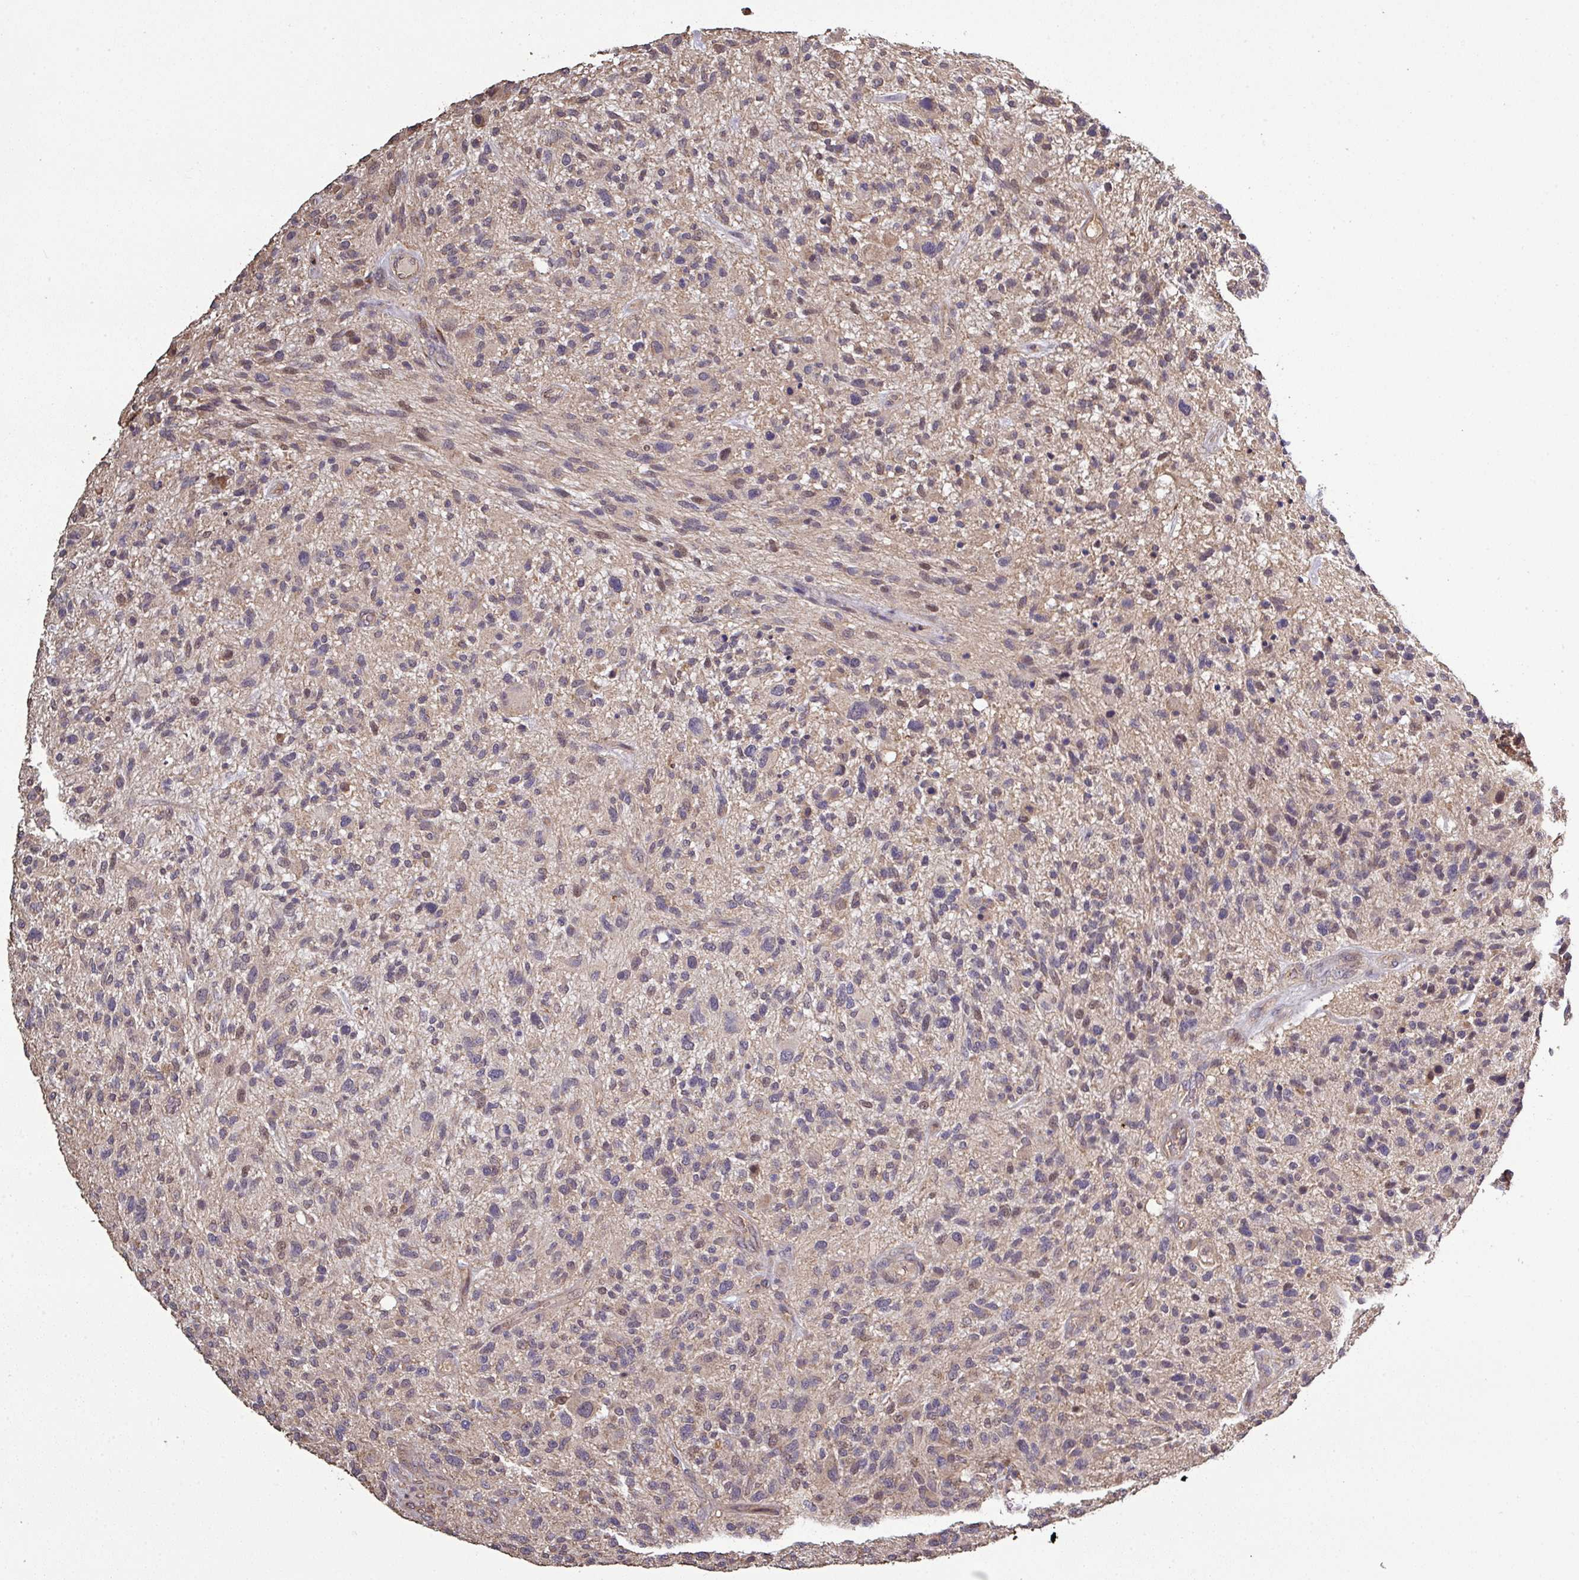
{"staining": {"intensity": "moderate", "quantity": "<25%", "location": "cytoplasmic/membranous,nuclear"}, "tissue": "glioma", "cell_type": "Tumor cells", "image_type": "cancer", "snomed": [{"axis": "morphology", "description": "Glioma, malignant, High grade"}, {"axis": "topography", "description": "Brain"}], "caption": "Moderate cytoplasmic/membranous and nuclear positivity is identified in approximately <25% of tumor cells in malignant high-grade glioma.", "gene": "ISLR", "patient": {"sex": "male", "age": 47}}